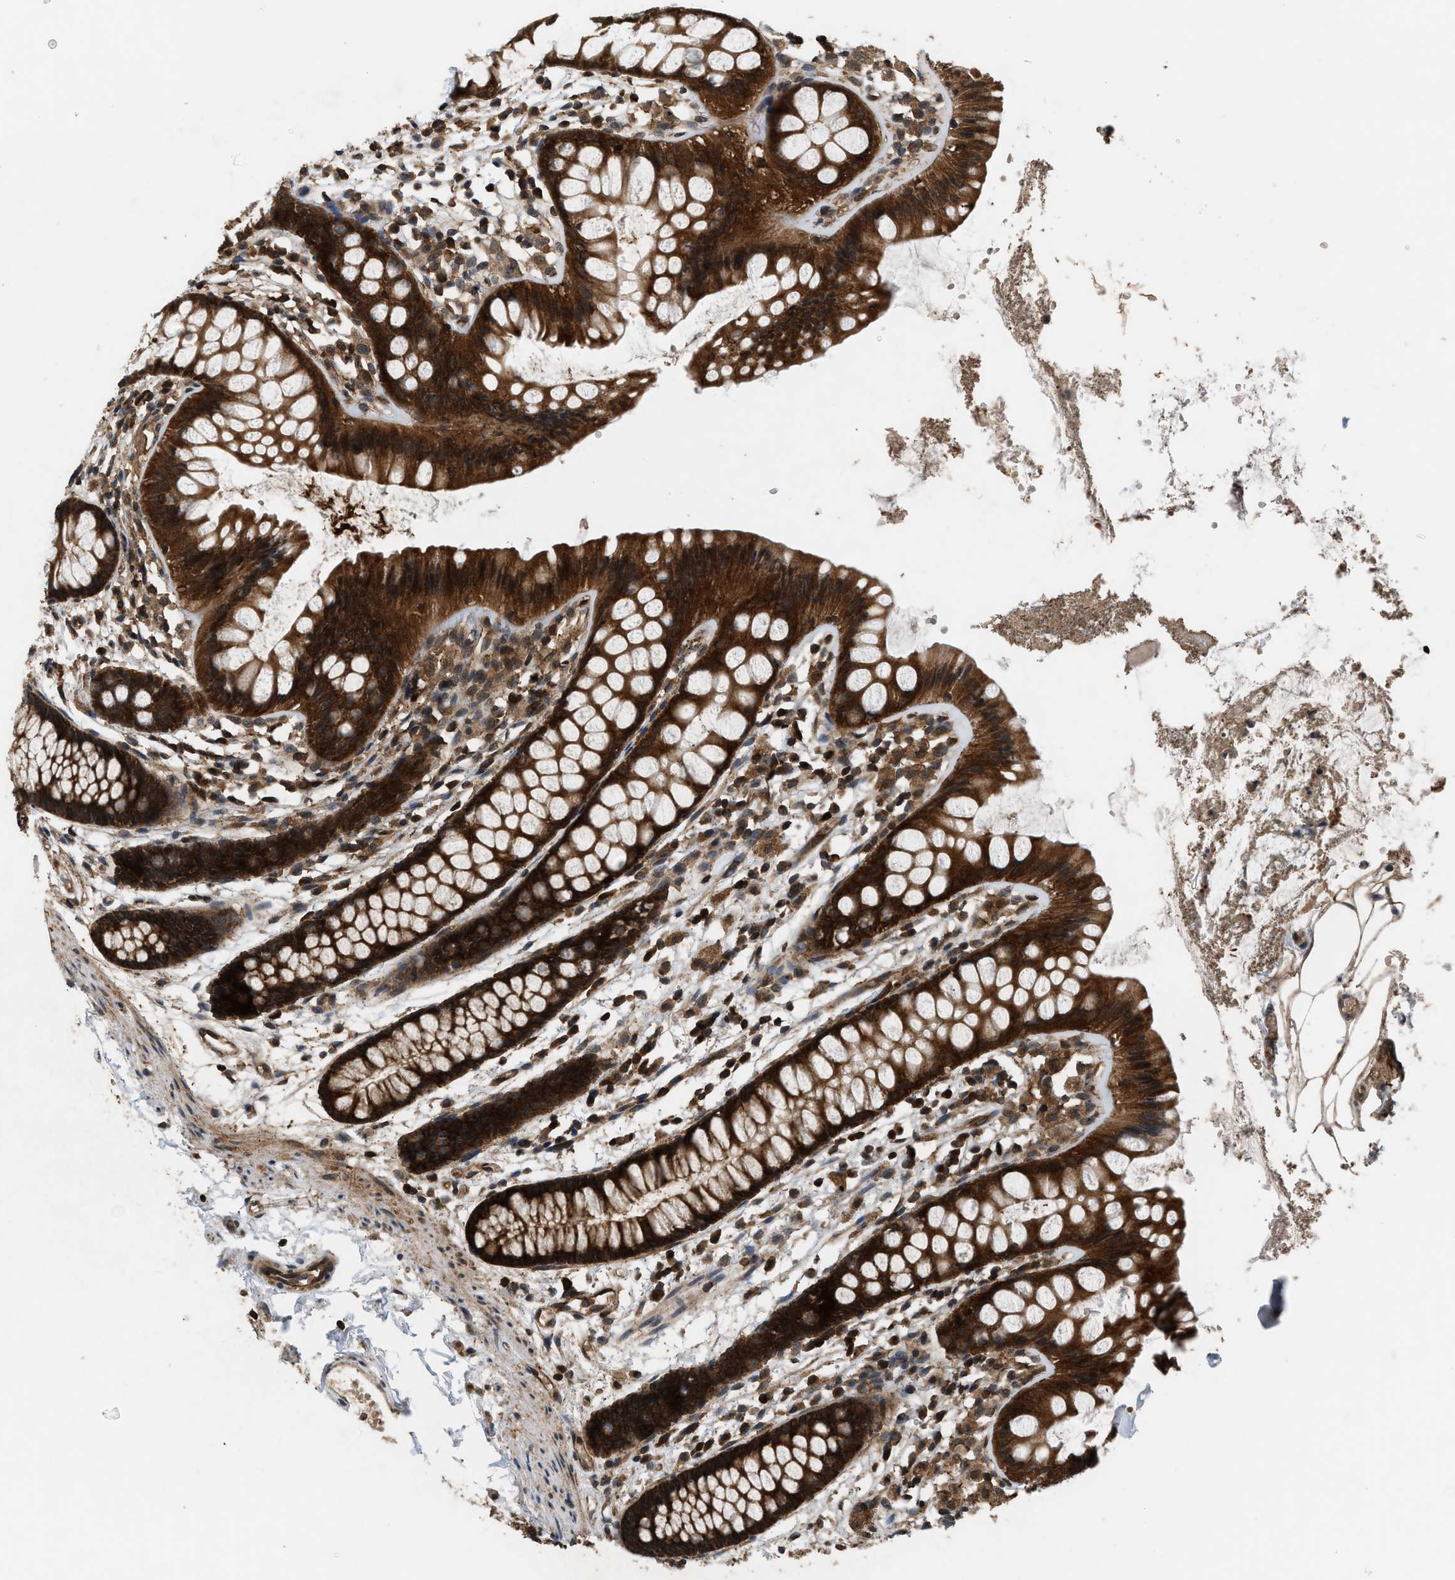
{"staining": {"intensity": "strong", "quantity": ">75%", "location": "cytoplasmic/membranous"}, "tissue": "rectum", "cell_type": "Glandular cells", "image_type": "normal", "snomed": [{"axis": "morphology", "description": "Normal tissue, NOS"}, {"axis": "topography", "description": "Rectum"}], "caption": "Protein staining displays strong cytoplasmic/membranous expression in approximately >75% of glandular cells in unremarkable rectum.", "gene": "OXSR1", "patient": {"sex": "female", "age": 66}}